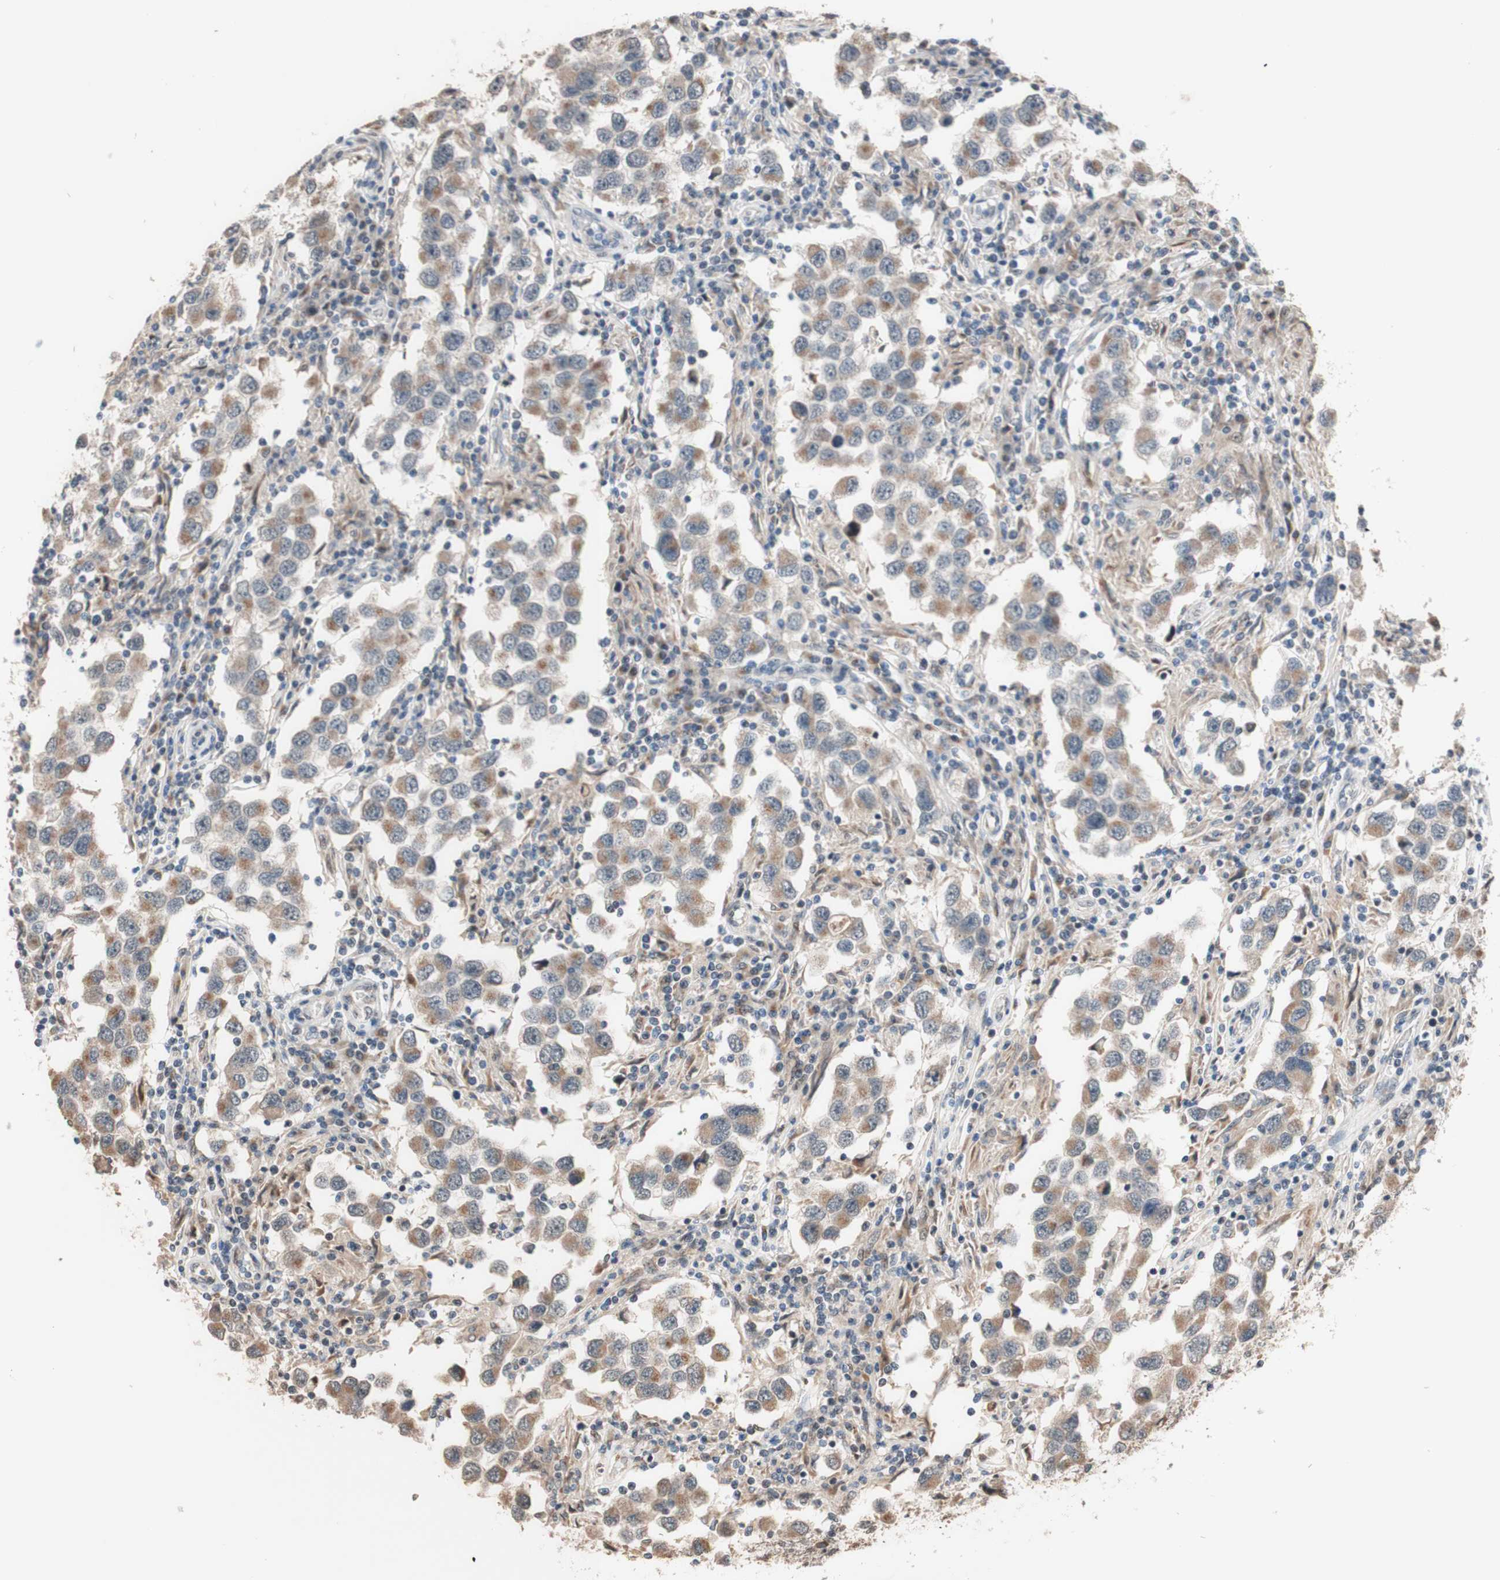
{"staining": {"intensity": "moderate", "quantity": ">75%", "location": "cytoplasmic/membranous"}, "tissue": "testis cancer", "cell_type": "Tumor cells", "image_type": "cancer", "snomed": [{"axis": "morphology", "description": "Carcinoma, Embryonal, NOS"}, {"axis": "topography", "description": "Testis"}], "caption": "IHC of testis embryonal carcinoma exhibits medium levels of moderate cytoplasmic/membranous expression in approximately >75% of tumor cells.", "gene": "CCNC", "patient": {"sex": "male", "age": 21}}